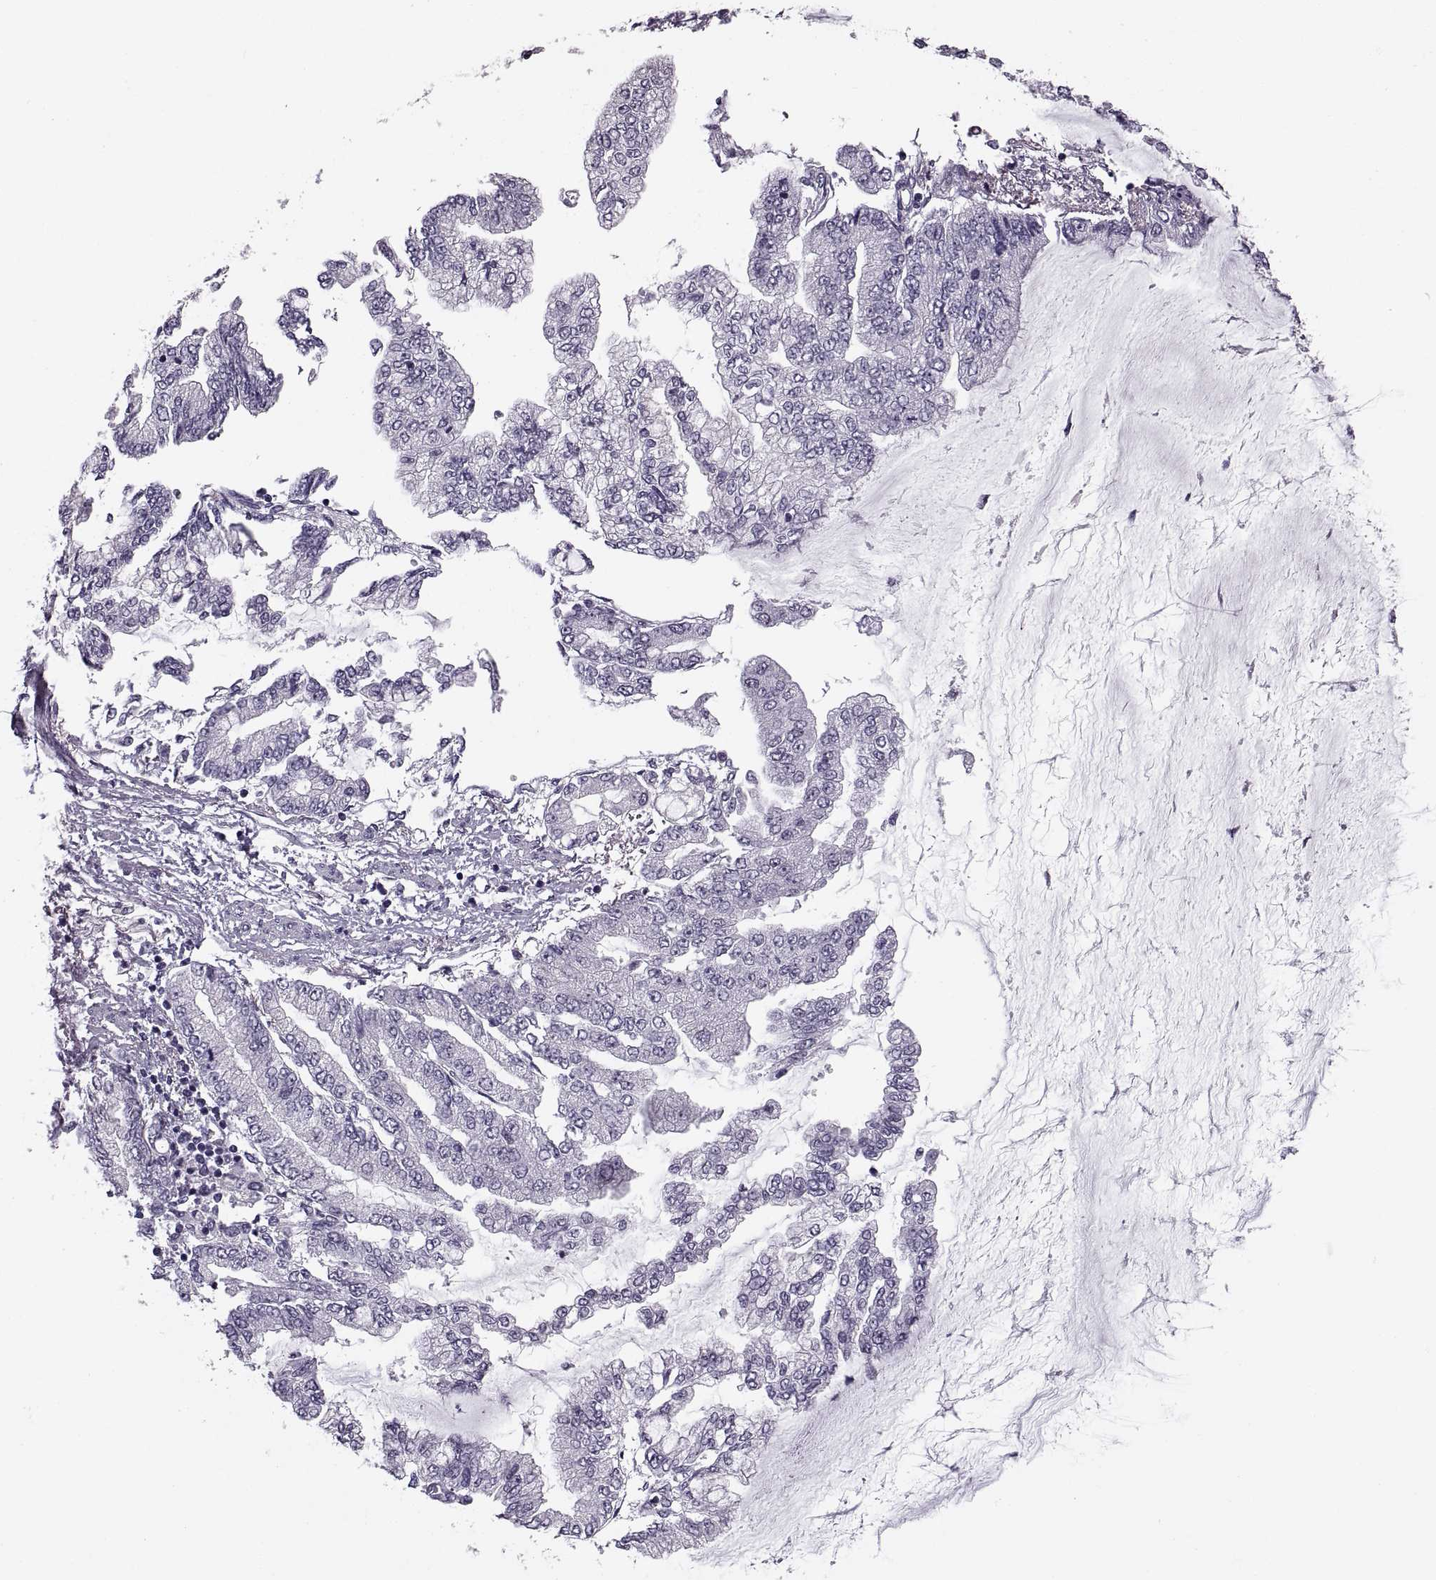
{"staining": {"intensity": "negative", "quantity": "none", "location": "none"}, "tissue": "stomach cancer", "cell_type": "Tumor cells", "image_type": "cancer", "snomed": [{"axis": "morphology", "description": "Adenocarcinoma, NOS"}, {"axis": "topography", "description": "Stomach, upper"}], "caption": "The image shows no staining of tumor cells in adenocarcinoma (stomach).", "gene": "PAGE5", "patient": {"sex": "female", "age": 74}}